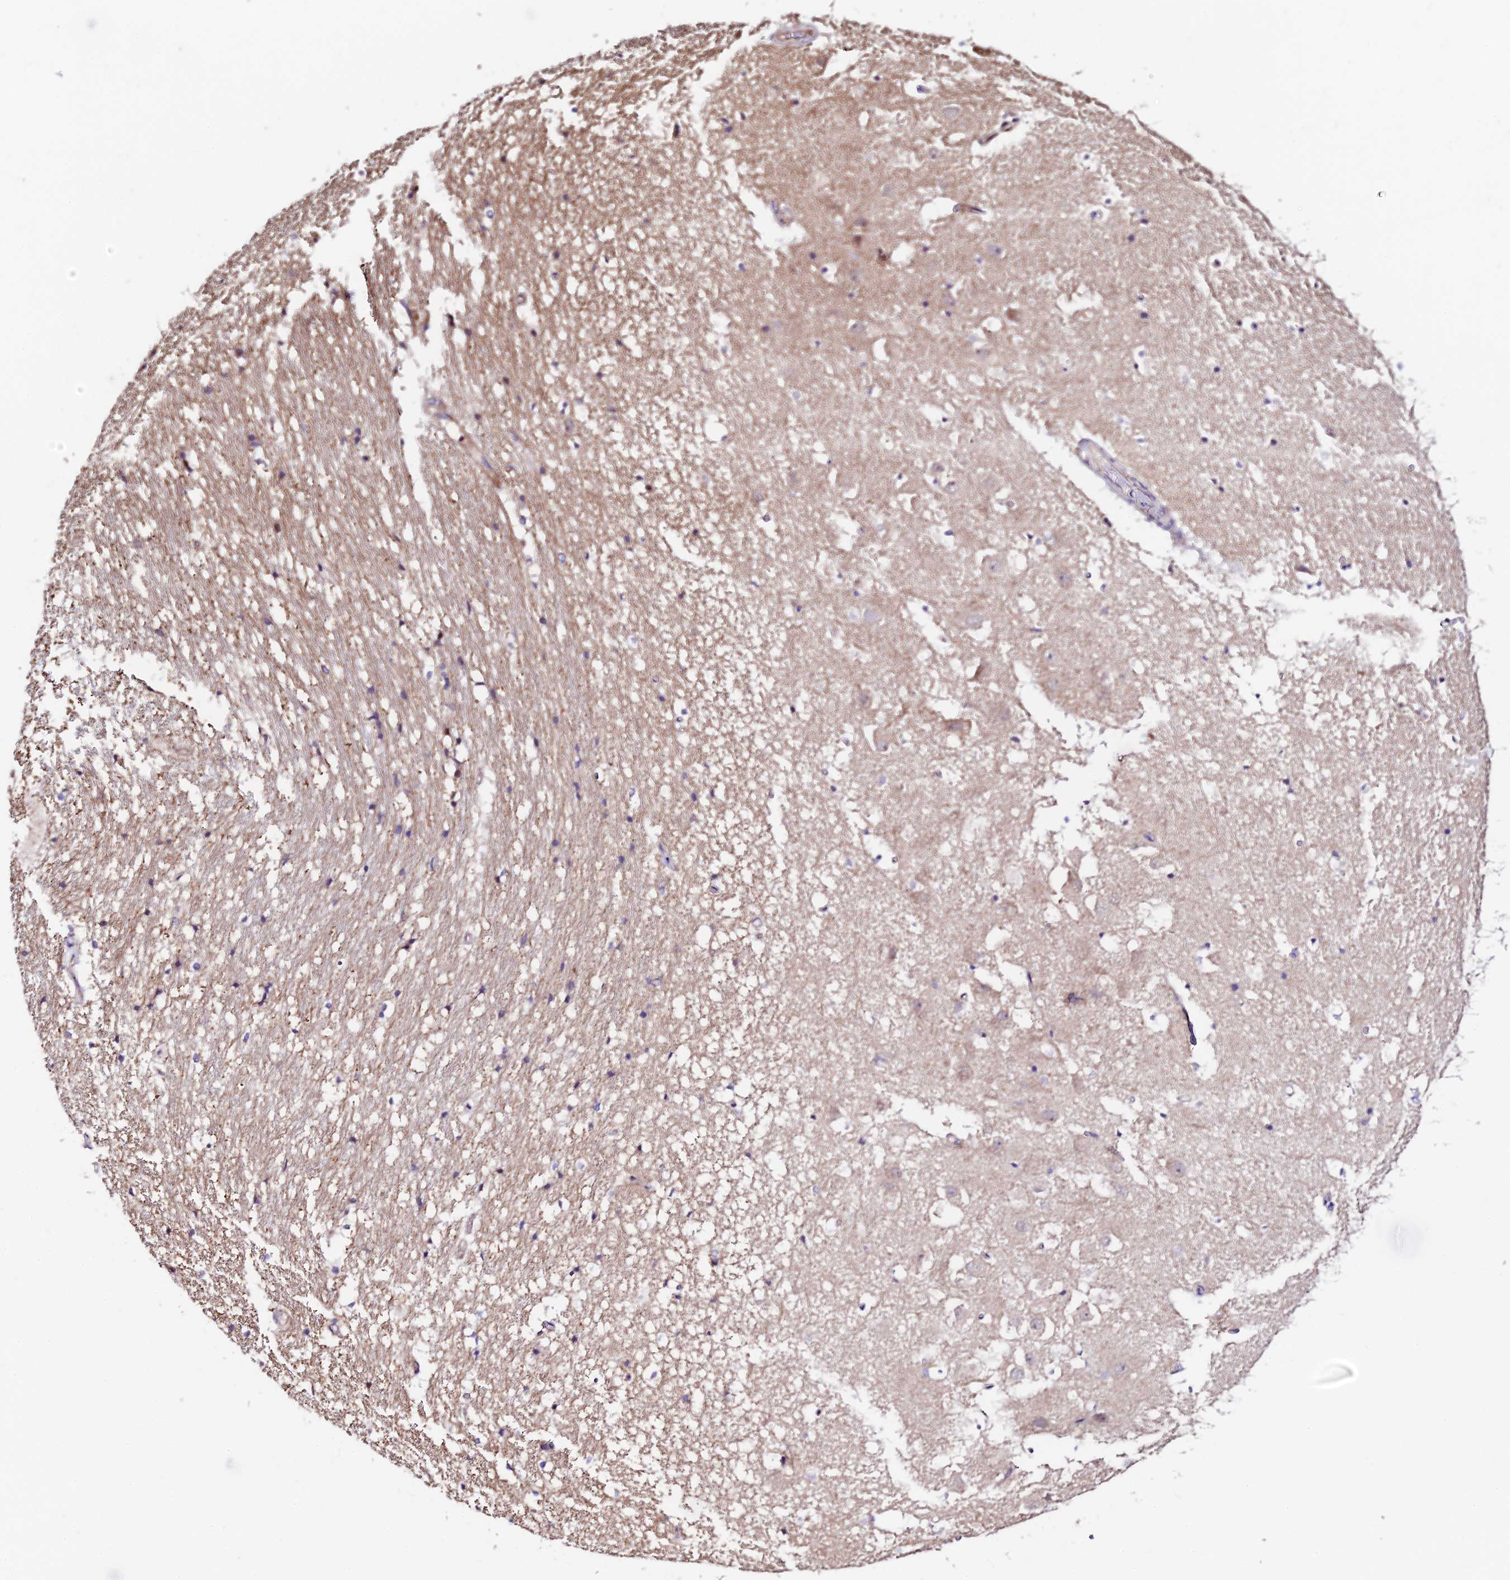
{"staining": {"intensity": "weak", "quantity": "<25%", "location": "cytoplasmic/membranous"}, "tissue": "hippocampus", "cell_type": "Glial cells", "image_type": "normal", "snomed": [{"axis": "morphology", "description": "Normal tissue, NOS"}, {"axis": "topography", "description": "Hippocampus"}], "caption": "Immunohistochemistry photomicrograph of normal hippocampus: hippocampus stained with DAB (3,3'-diaminobenzidine) reveals no significant protein positivity in glial cells. The staining was performed using DAB to visualize the protein expression in brown, while the nuclei were stained in blue with hematoxylin (Magnification: 20x).", "gene": "VPS13C", "patient": {"sex": "female", "age": 52}}